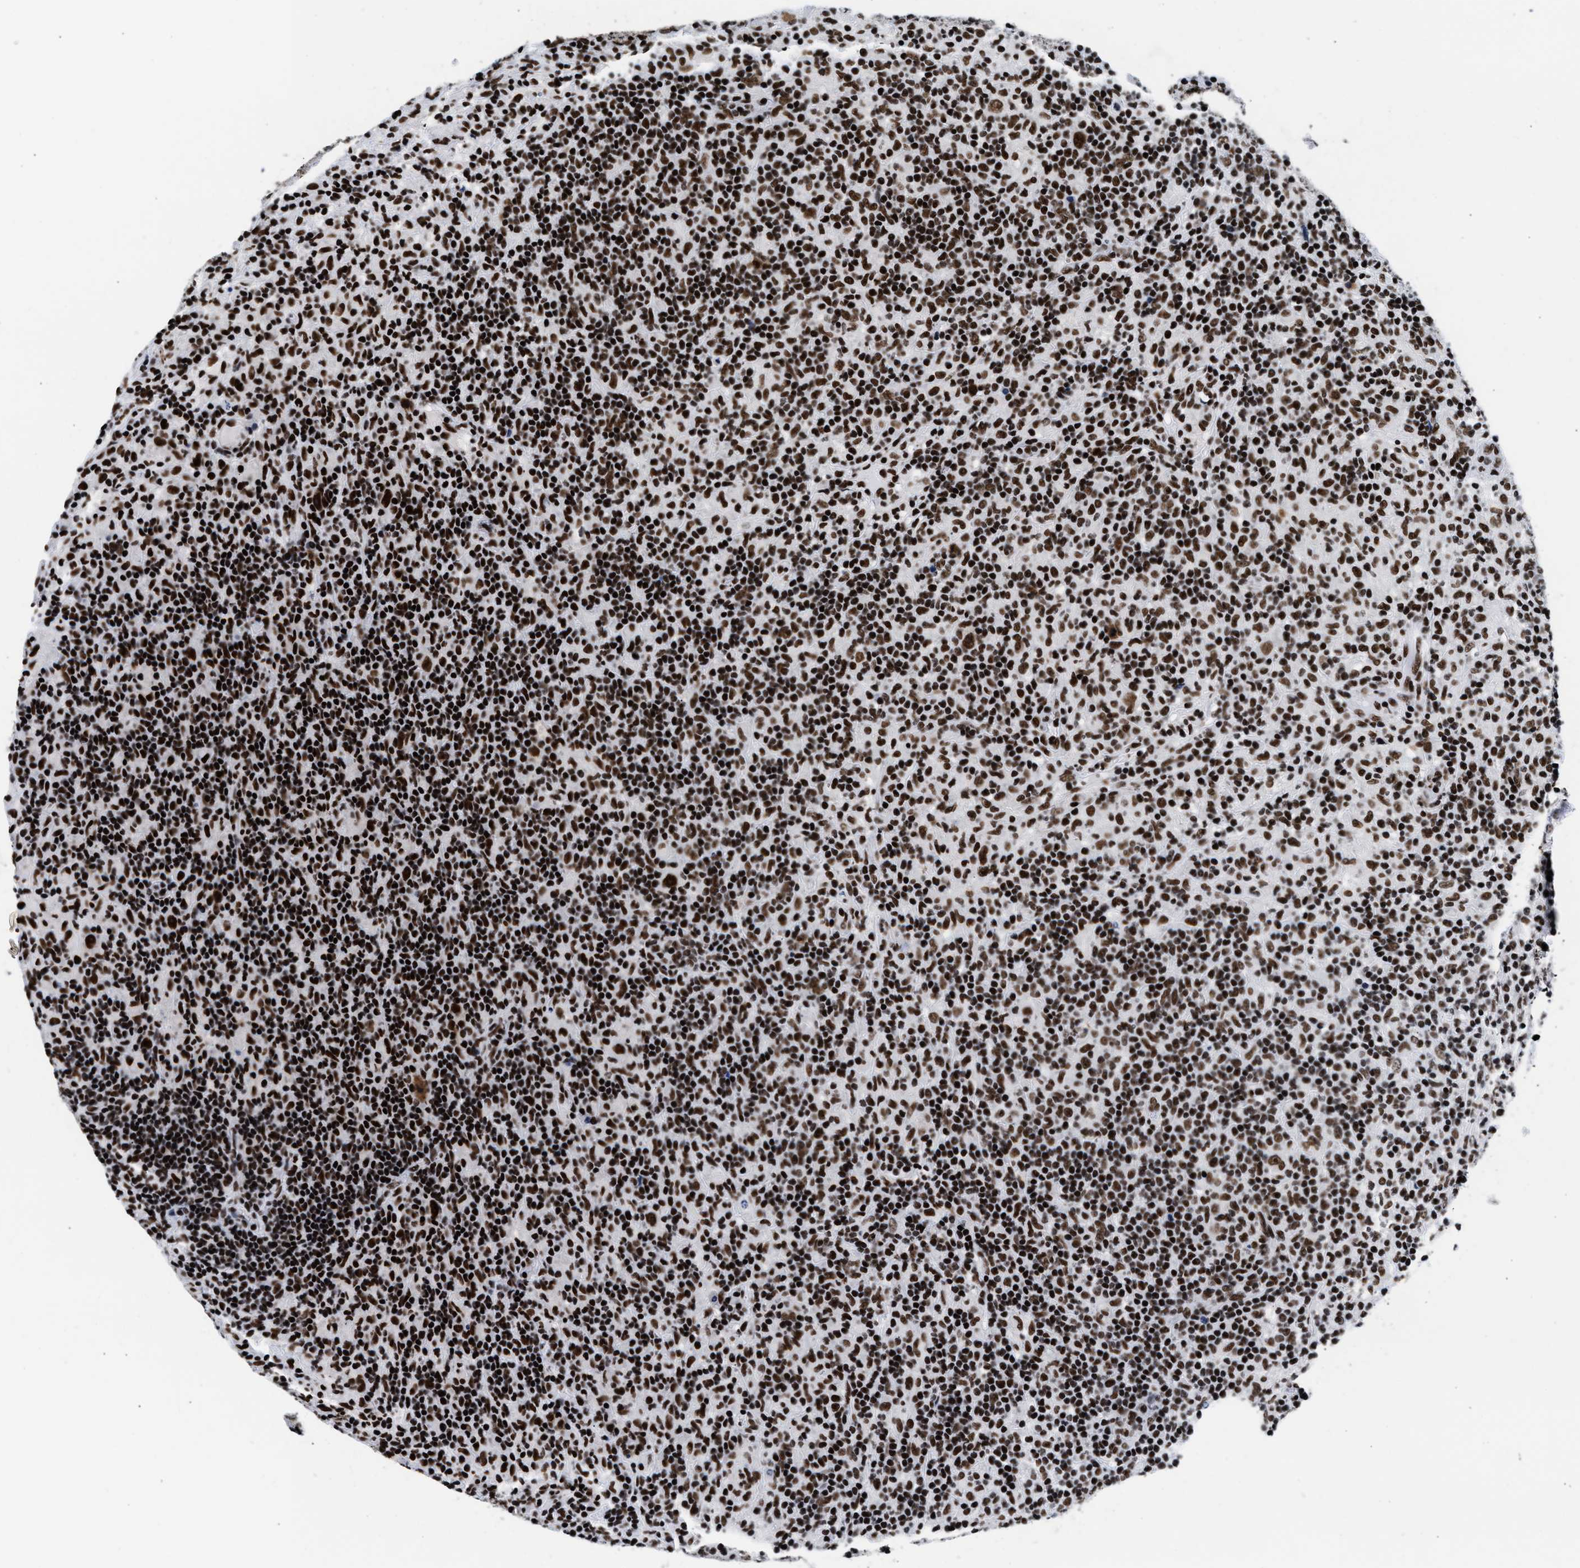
{"staining": {"intensity": "strong", "quantity": ">75%", "location": "nuclear"}, "tissue": "lymphoma", "cell_type": "Tumor cells", "image_type": "cancer", "snomed": [{"axis": "morphology", "description": "Hodgkin's disease, NOS"}, {"axis": "topography", "description": "Lymph node"}], "caption": "A histopathology image of Hodgkin's disease stained for a protein exhibits strong nuclear brown staining in tumor cells.", "gene": "RAD21", "patient": {"sex": "male", "age": 70}}